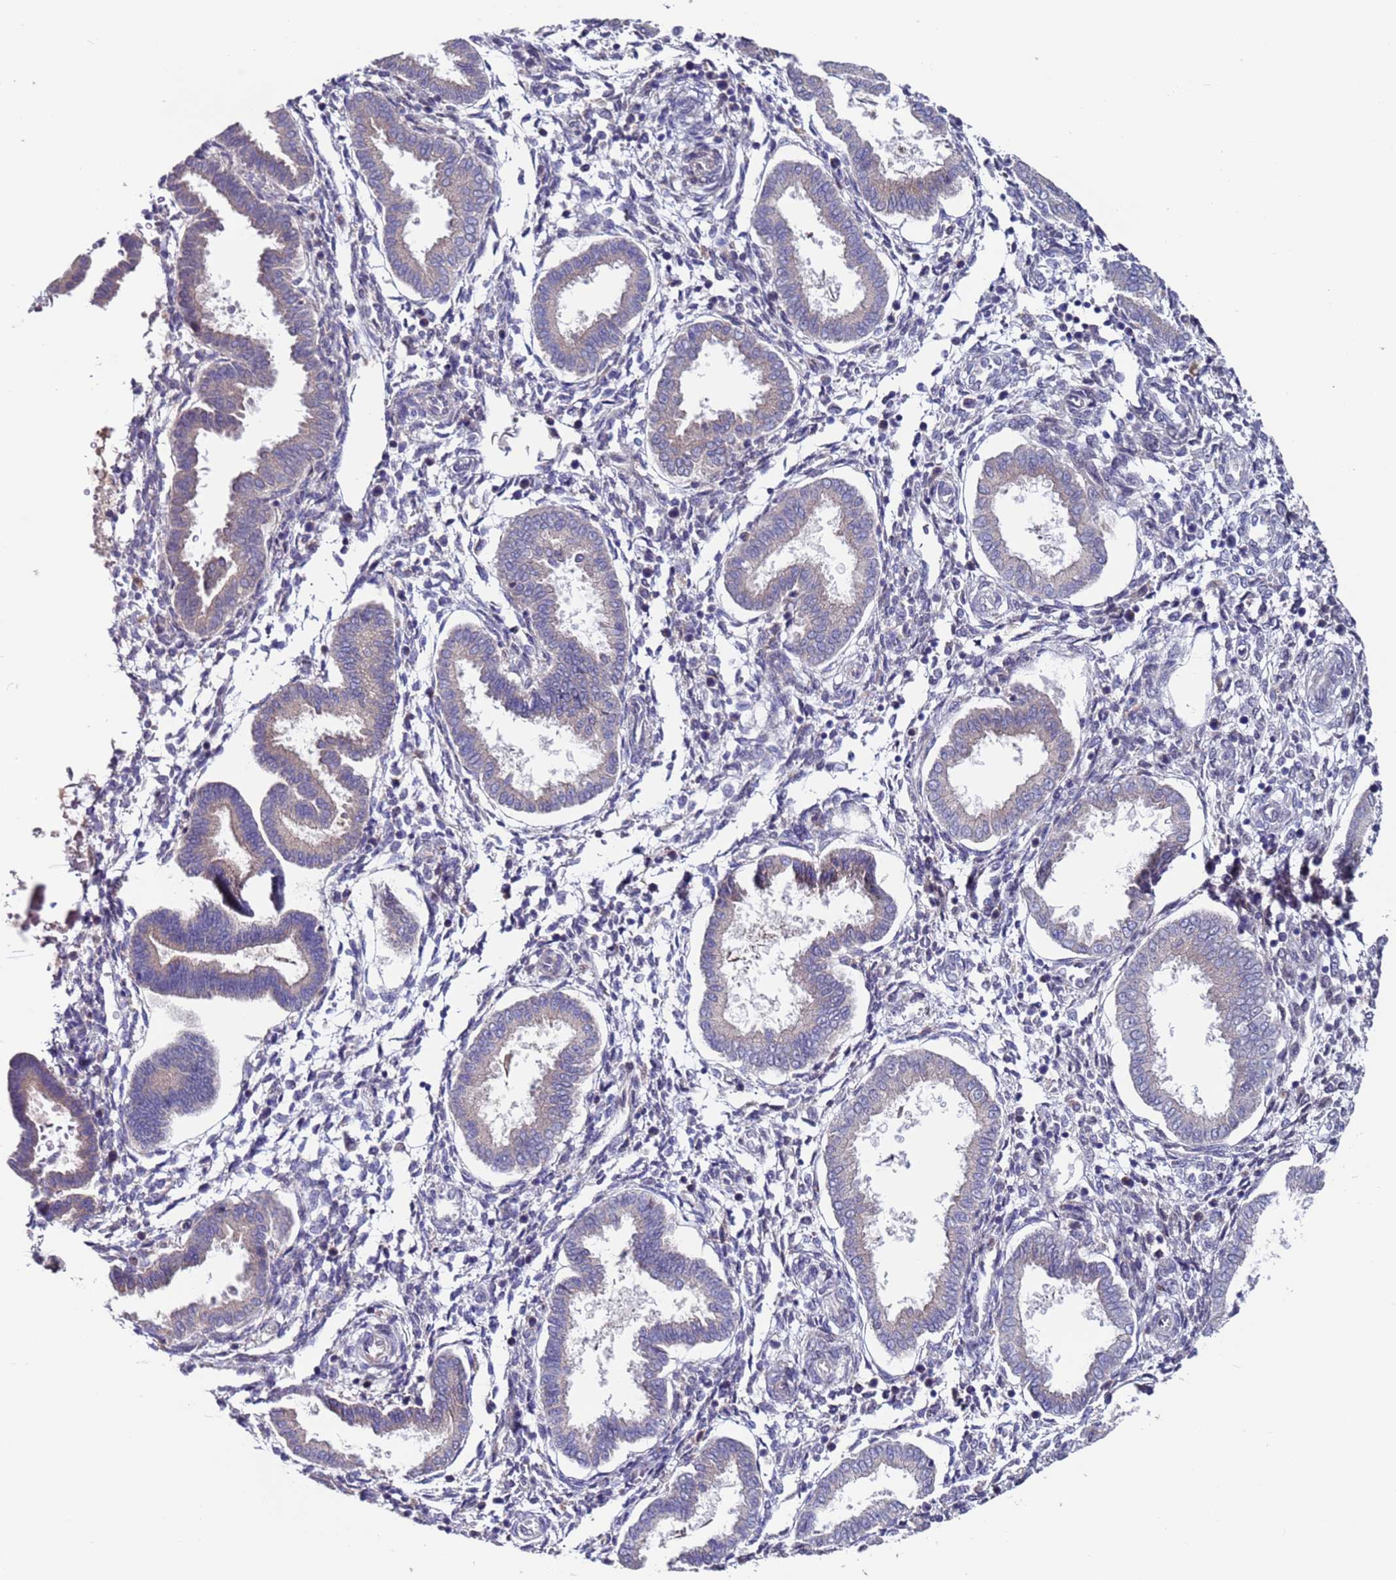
{"staining": {"intensity": "negative", "quantity": "none", "location": "none"}, "tissue": "endometrium", "cell_type": "Cells in endometrial stroma", "image_type": "normal", "snomed": [{"axis": "morphology", "description": "Normal tissue, NOS"}, {"axis": "topography", "description": "Endometrium"}], "caption": "Image shows no protein positivity in cells in endometrial stroma of benign endometrium. (Brightfield microscopy of DAB IHC at high magnification).", "gene": "FBXO27", "patient": {"sex": "female", "age": 24}}